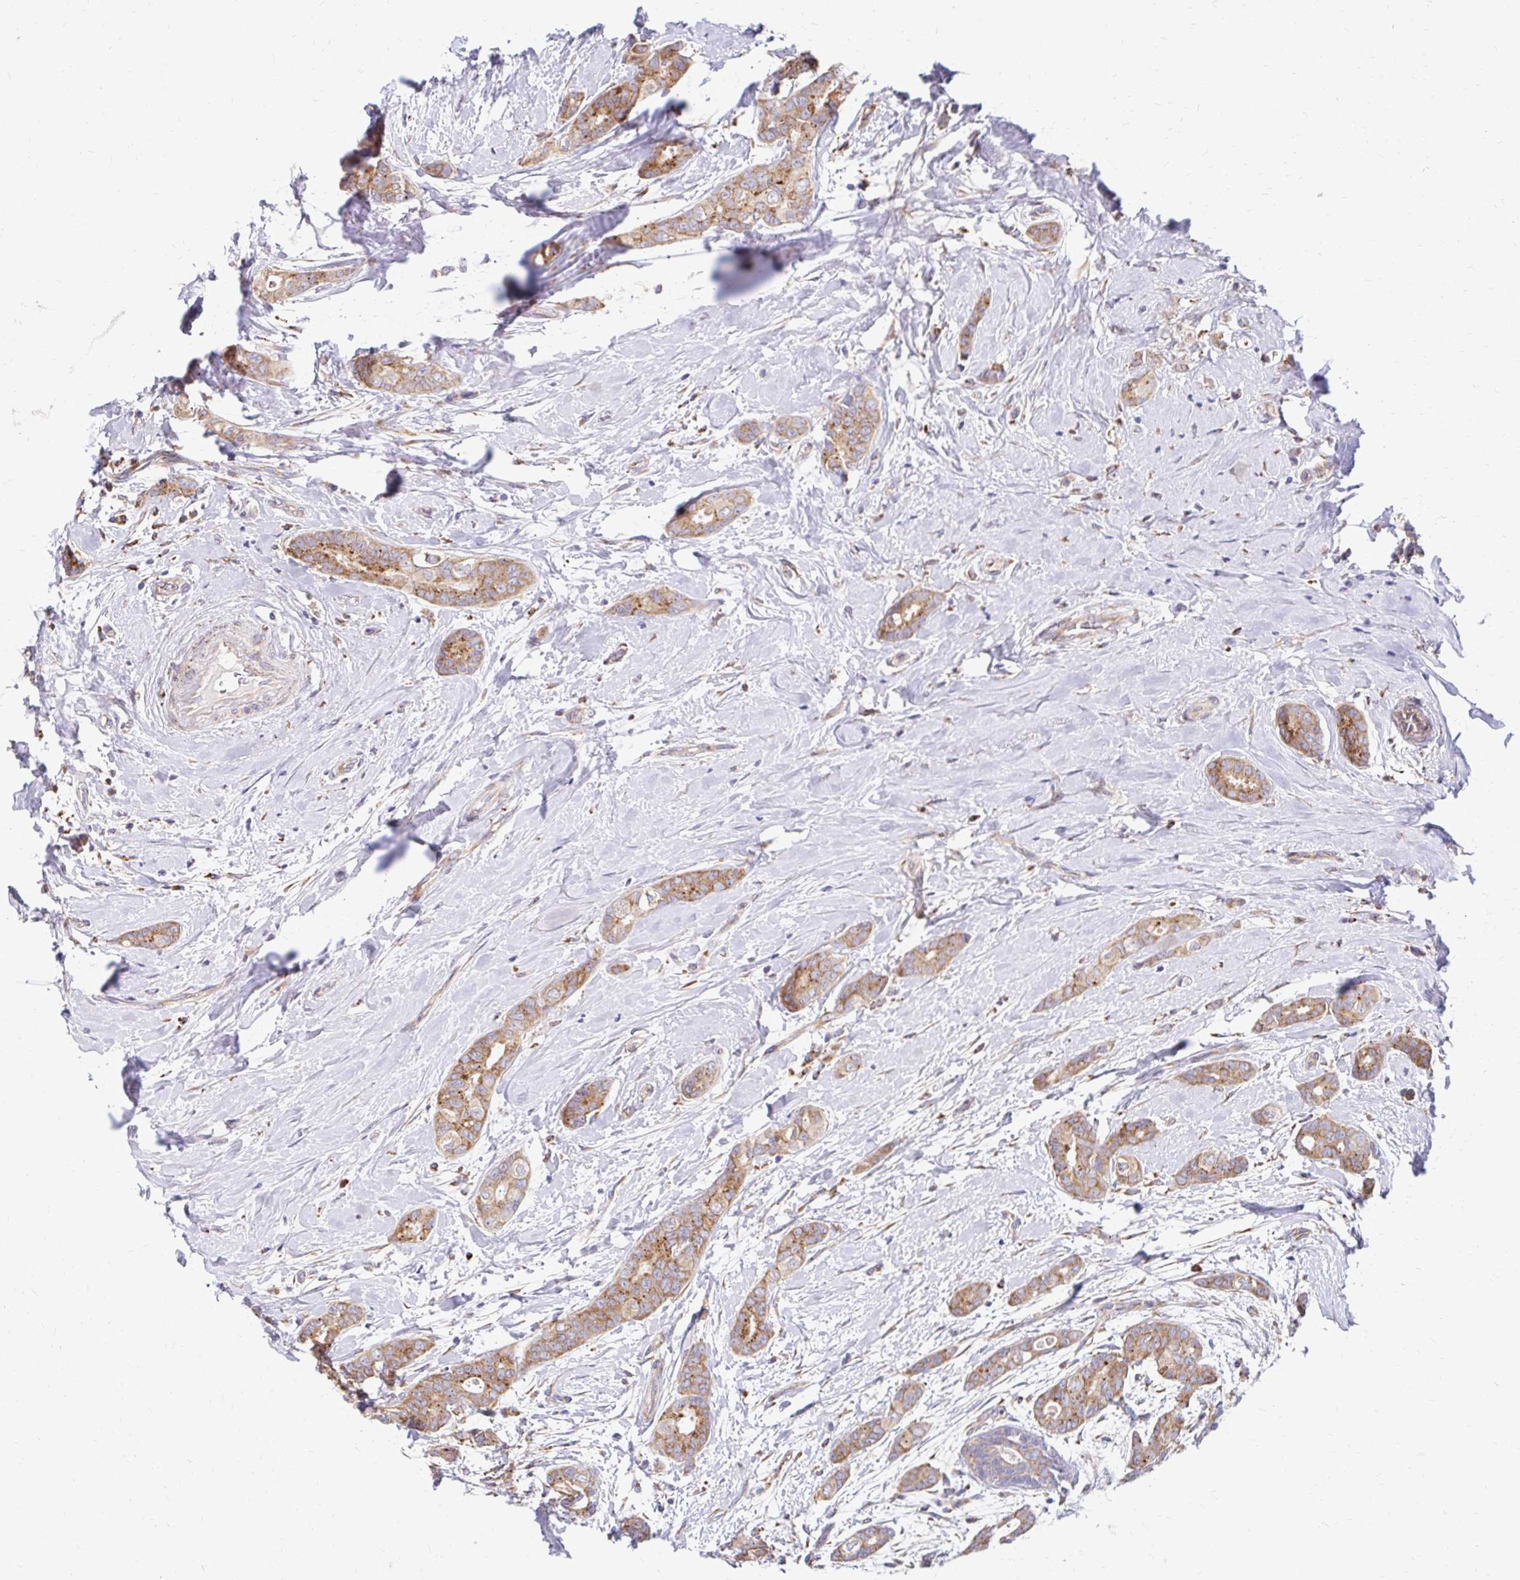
{"staining": {"intensity": "moderate", "quantity": ">75%", "location": "cytoplasmic/membranous"}, "tissue": "breast cancer", "cell_type": "Tumor cells", "image_type": "cancer", "snomed": [{"axis": "morphology", "description": "Duct carcinoma"}, {"axis": "topography", "description": "Breast"}], "caption": "Immunohistochemical staining of human invasive ductal carcinoma (breast) displays medium levels of moderate cytoplasmic/membranous positivity in approximately >75% of tumor cells. (DAB IHC with brightfield microscopy, high magnification).", "gene": "IDUA", "patient": {"sex": "female", "age": 45}}